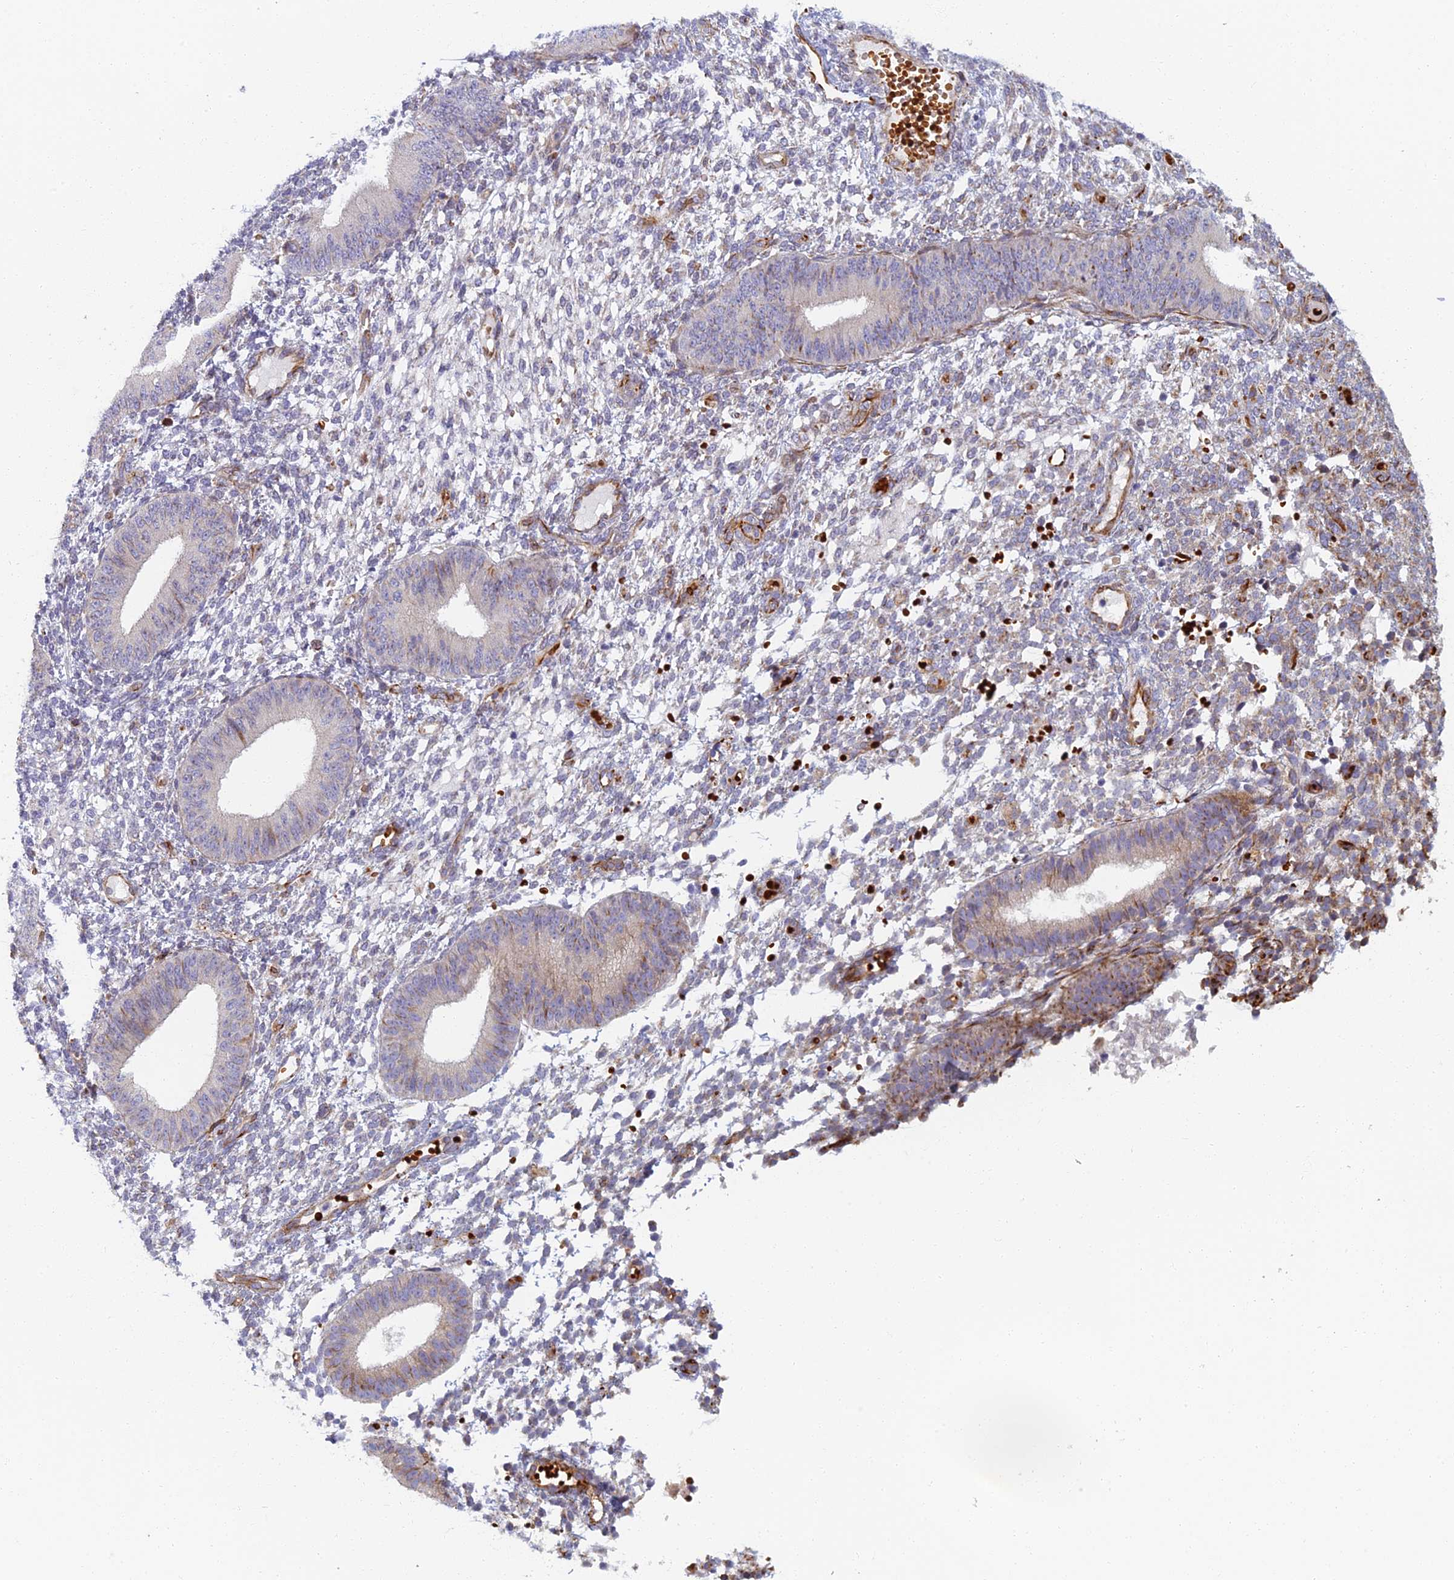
{"staining": {"intensity": "negative", "quantity": "none", "location": "none"}, "tissue": "endometrium", "cell_type": "Cells in endometrial stroma", "image_type": "normal", "snomed": [{"axis": "morphology", "description": "Normal tissue, NOS"}, {"axis": "topography", "description": "Endometrium"}], "caption": "DAB (3,3'-diaminobenzidine) immunohistochemical staining of unremarkable endometrium reveals no significant staining in cells in endometrial stroma.", "gene": "ABCB10", "patient": {"sex": "female", "age": 49}}